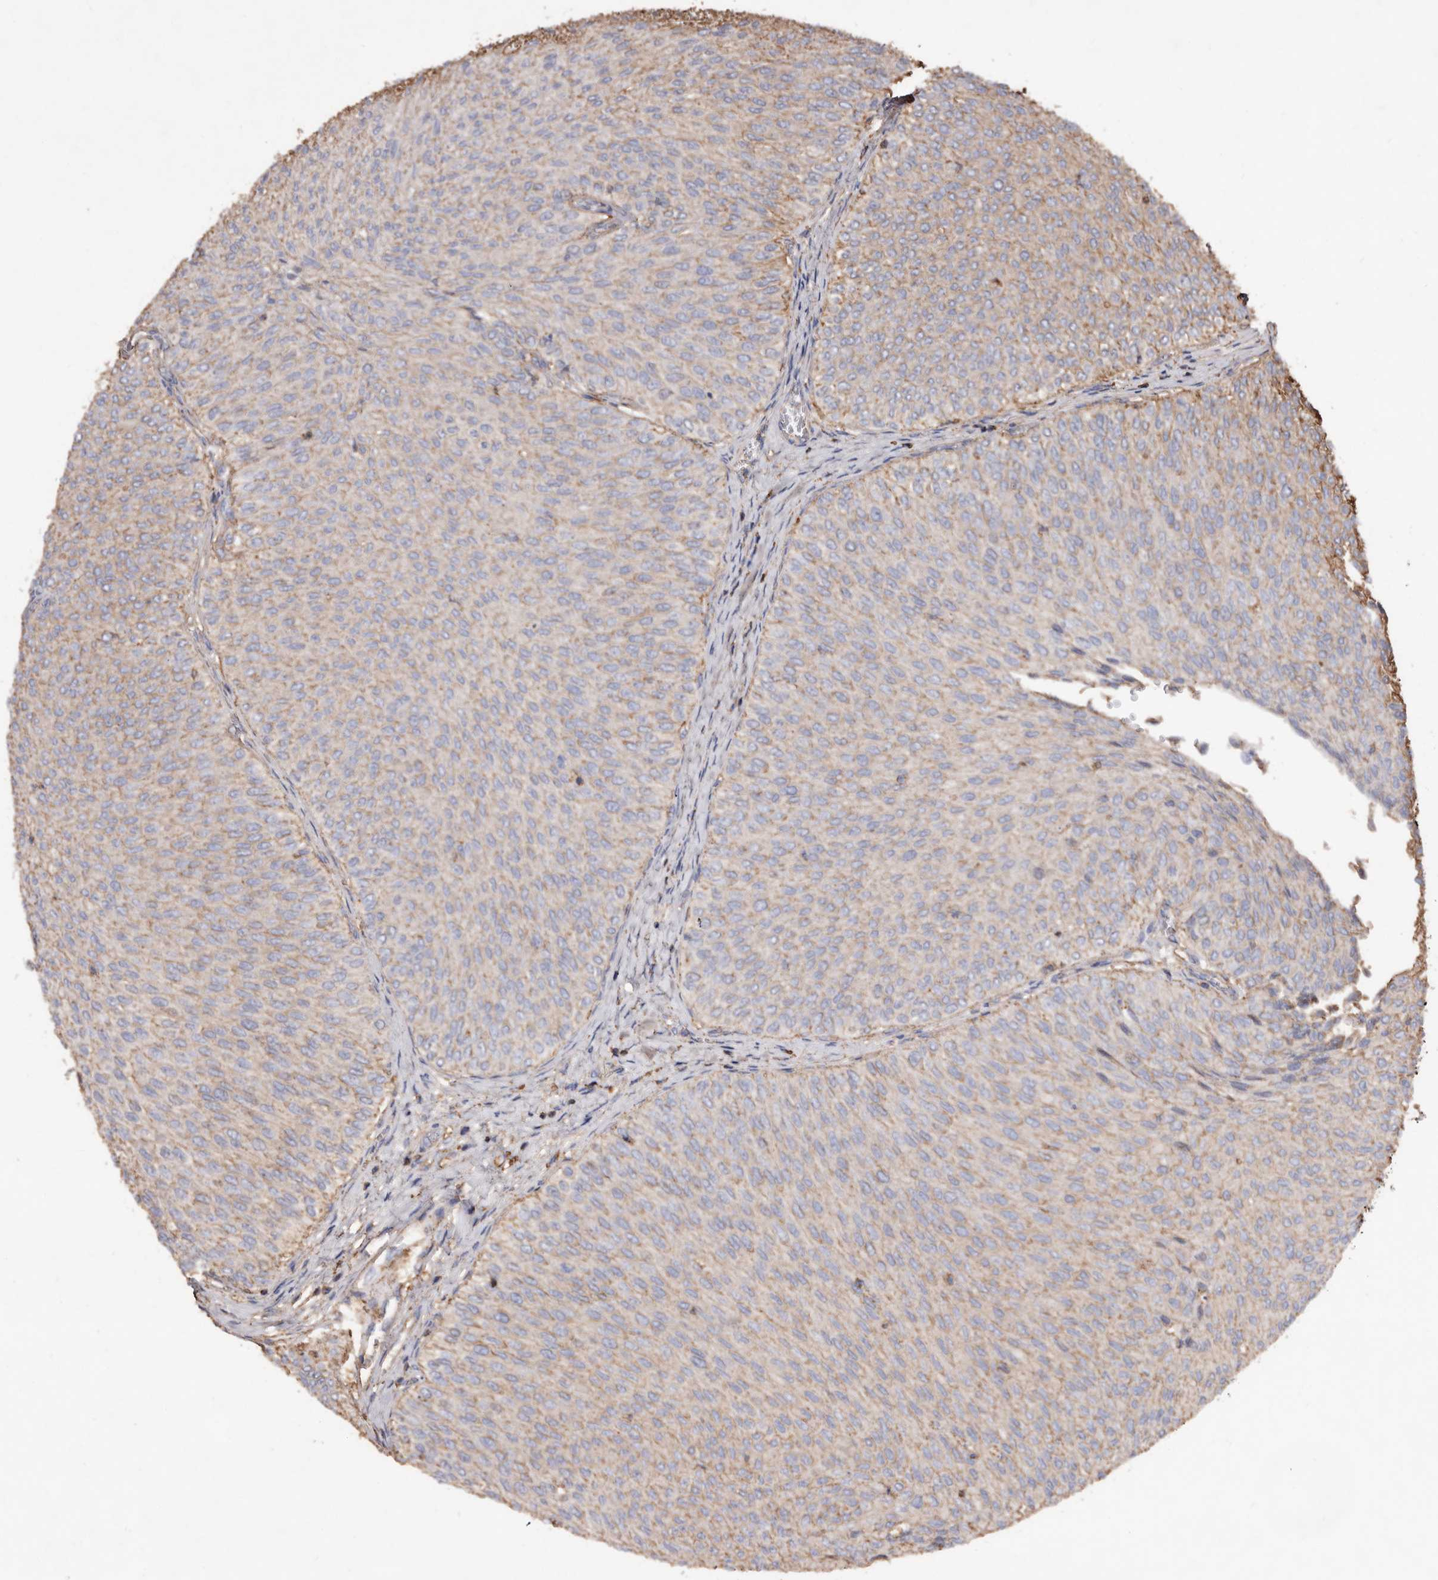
{"staining": {"intensity": "weak", "quantity": "25%-75%", "location": "cytoplasmic/membranous"}, "tissue": "urothelial cancer", "cell_type": "Tumor cells", "image_type": "cancer", "snomed": [{"axis": "morphology", "description": "Urothelial carcinoma, Low grade"}, {"axis": "topography", "description": "Urinary bladder"}], "caption": "Brown immunohistochemical staining in urothelial carcinoma (low-grade) displays weak cytoplasmic/membranous staining in approximately 25%-75% of tumor cells.", "gene": "COQ8B", "patient": {"sex": "male", "age": 78}}